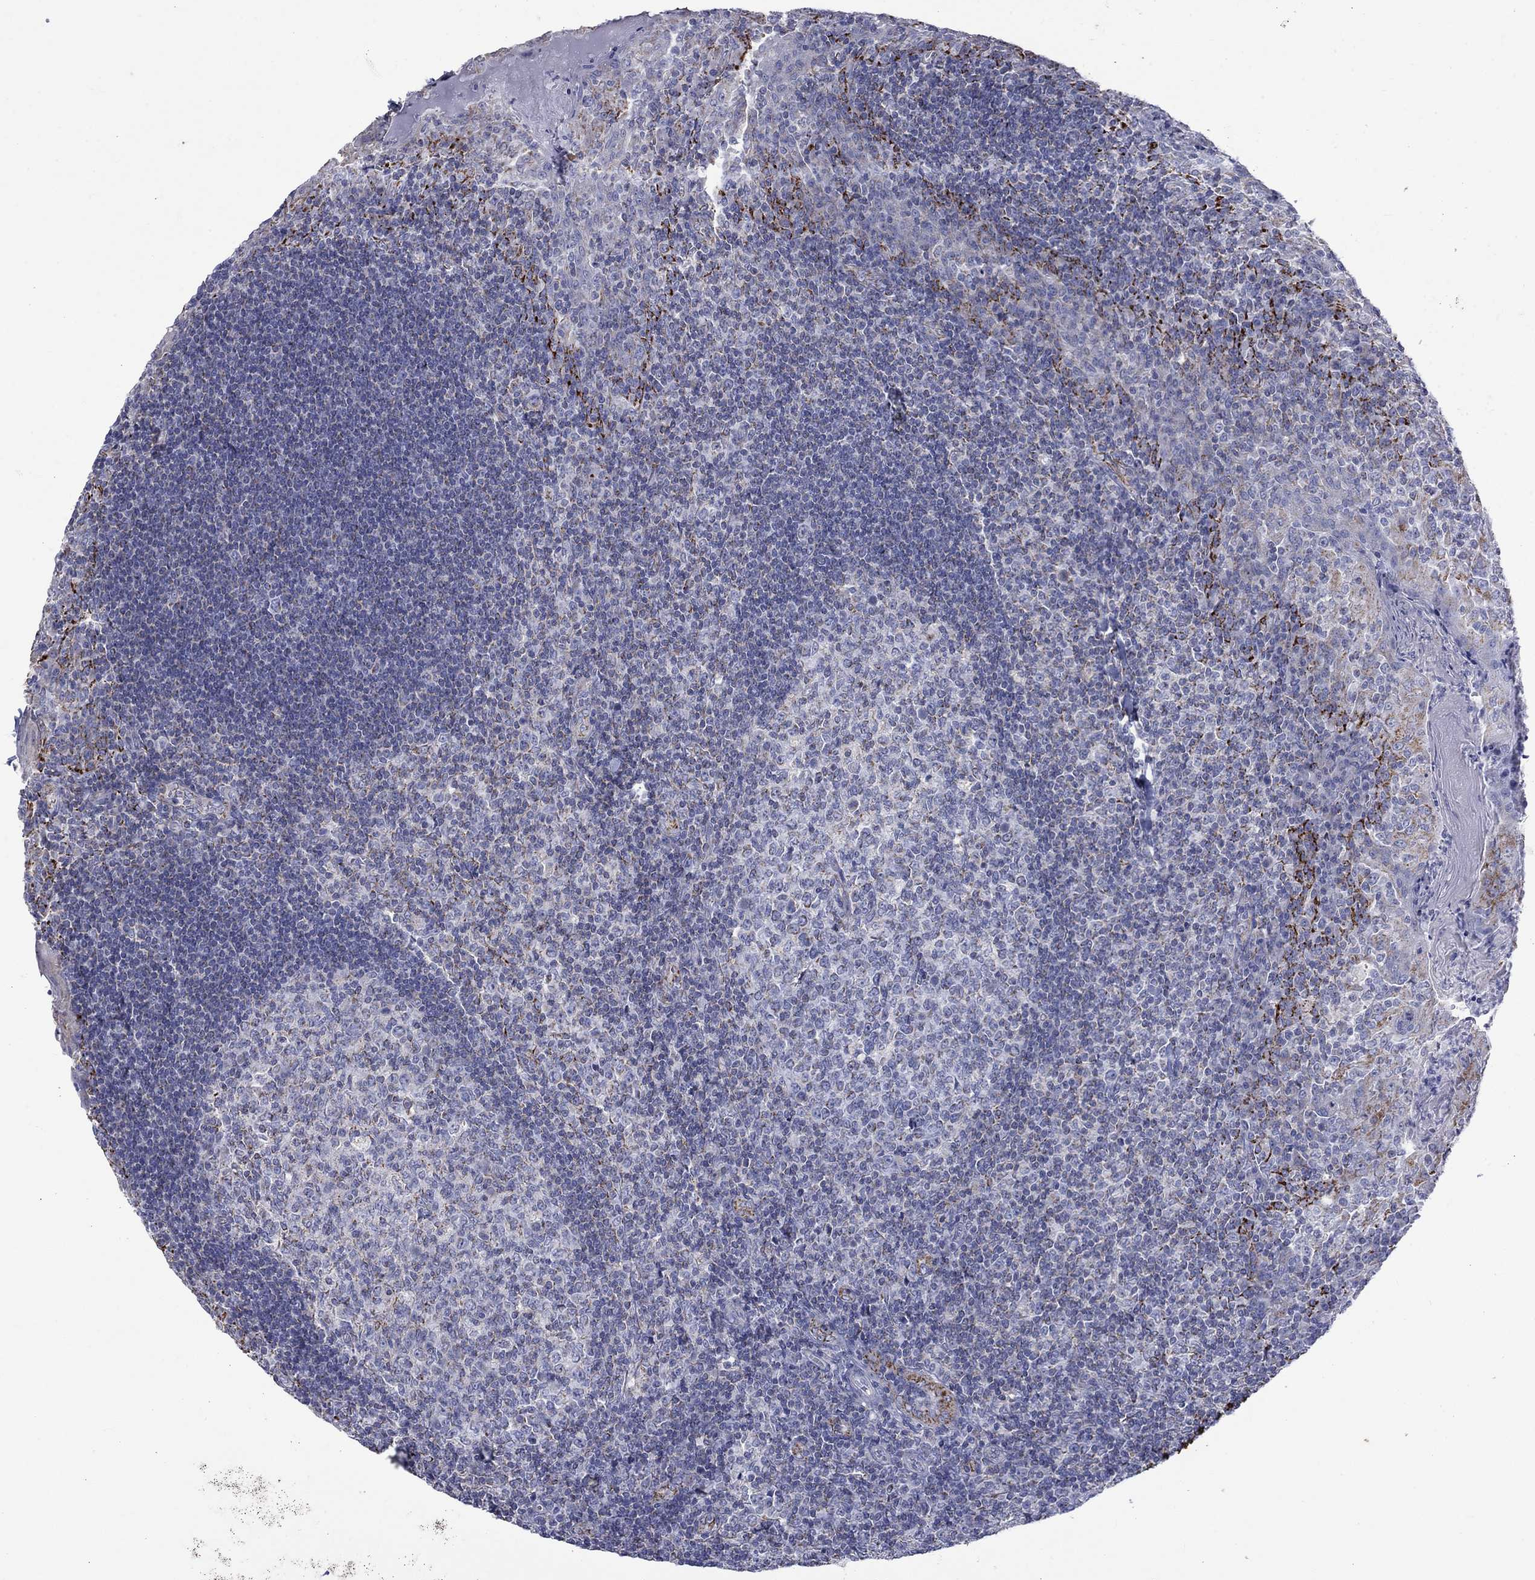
{"staining": {"intensity": "moderate", "quantity": "<25%", "location": "cytoplasmic/membranous"}, "tissue": "tonsil", "cell_type": "Germinal center cells", "image_type": "normal", "snomed": [{"axis": "morphology", "description": "Normal tissue, NOS"}, {"axis": "topography", "description": "Tonsil"}], "caption": "Approximately <25% of germinal center cells in normal tonsil reveal moderate cytoplasmic/membranous protein positivity as visualized by brown immunohistochemical staining.", "gene": "CISD1", "patient": {"sex": "female", "age": 12}}